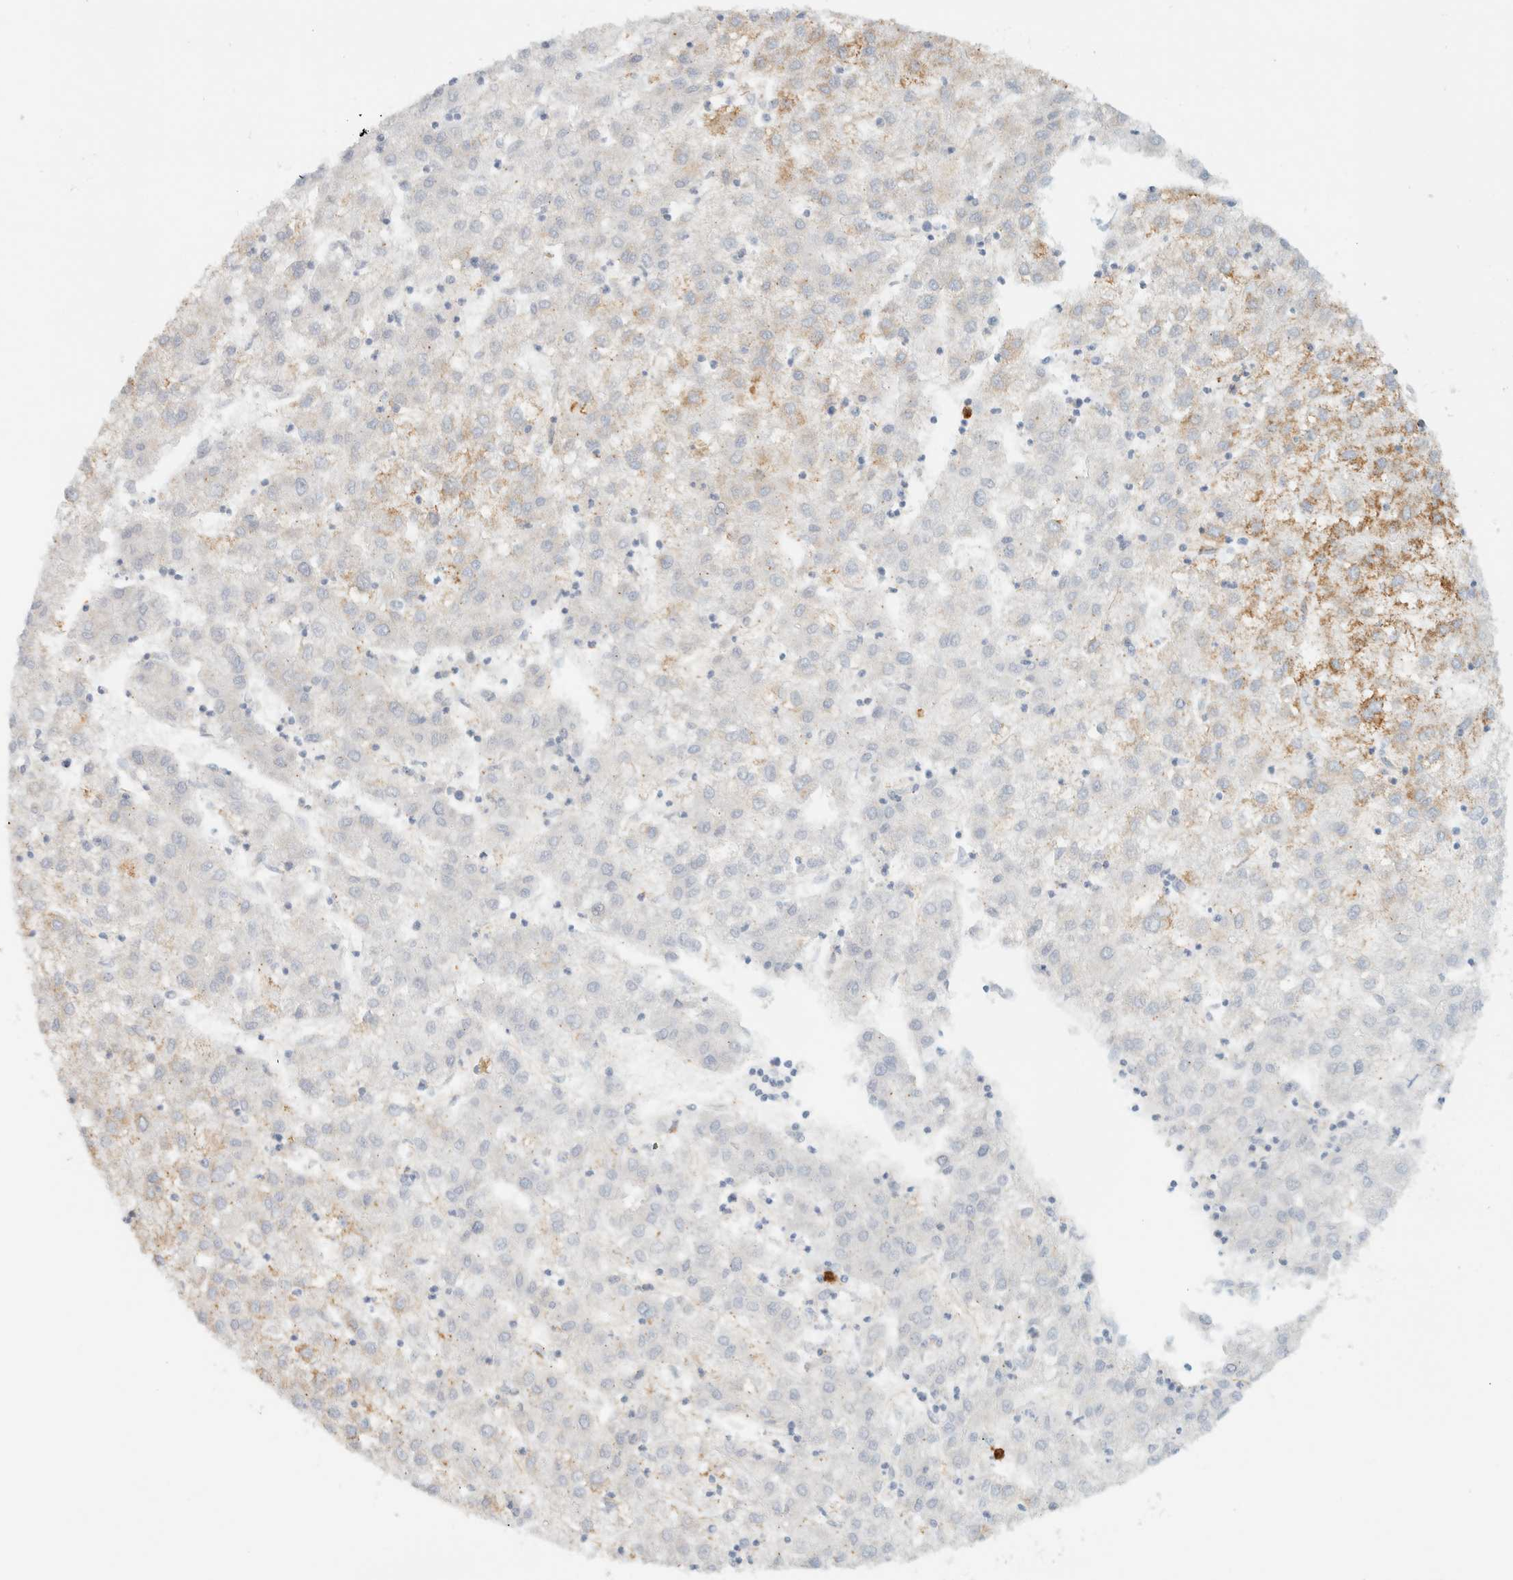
{"staining": {"intensity": "moderate", "quantity": "25%-75%", "location": "cytoplasmic/membranous"}, "tissue": "liver cancer", "cell_type": "Tumor cells", "image_type": "cancer", "snomed": [{"axis": "morphology", "description": "Carcinoma, Hepatocellular, NOS"}, {"axis": "topography", "description": "Liver"}], "caption": "Immunohistochemistry (IHC) of human hepatocellular carcinoma (liver) reveals medium levels of moderate cytoplasmic/membranous staining in approximately 25%-75% of tumor cells.", "gene": "KIFAP3", "patient": {"sex": "male", "age": 72}}